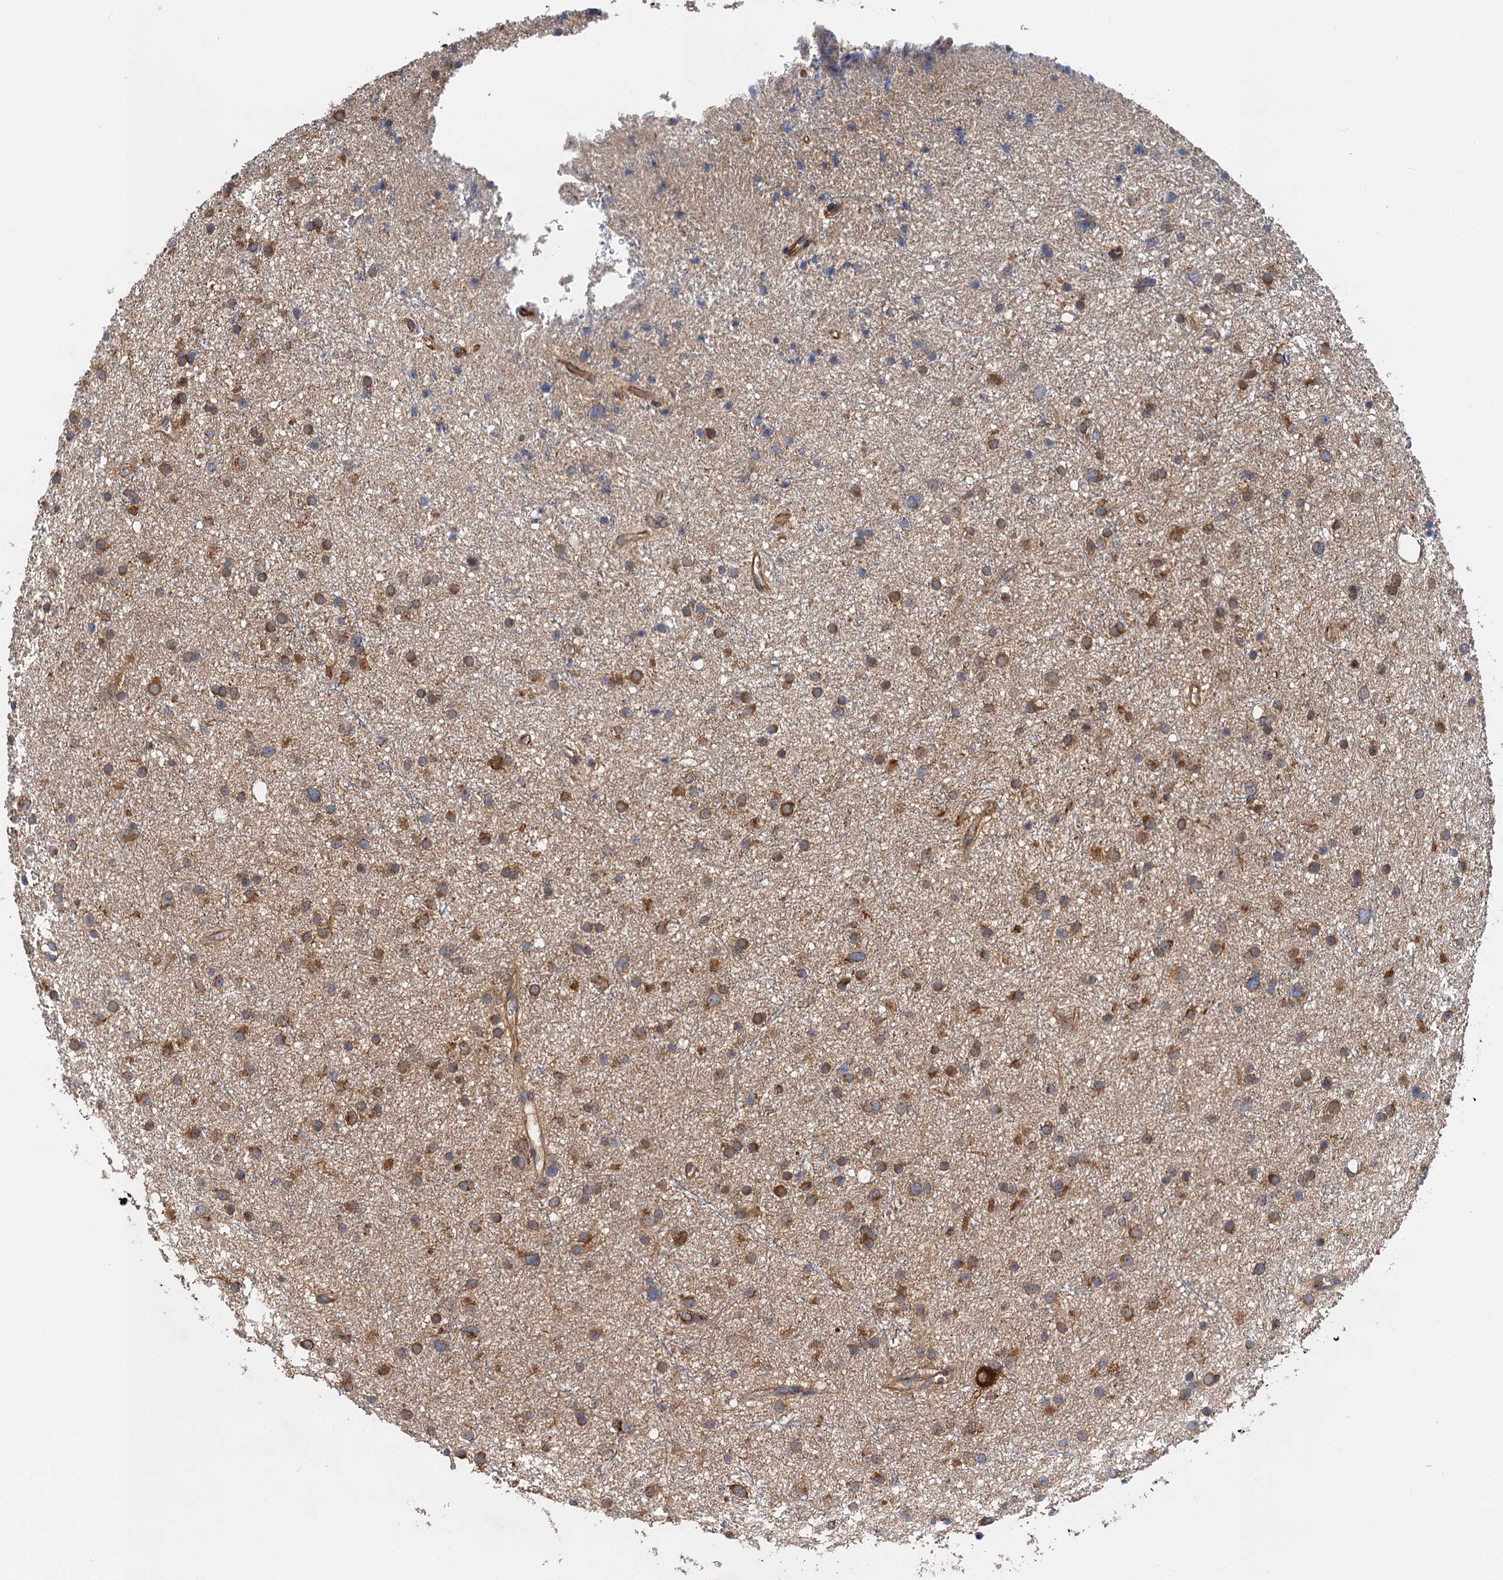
{"staining": {"intensity": "moderate", "quantity": ">75%", "location": "cytoplasmic/membranous"}, "tissue": "glioma", "cell_type": "Tumor cells", "image_type": "cancer", "snomed": [{"axis": "morphology", "description": "Glioma, malignant, Low grade"}, {"axis": "topography", "description": "Cerebral cortex"}], "caption": "Malignant glioma (low-grade) stained with DAB (3,3'-diaminobenzidine) IHC demonstrates medium levels of moderate cytoplasmic/membranous staining in about >75% of tumor cells.", "gene": "PJA2", "patient": {"sex": "female", "age": 39}}